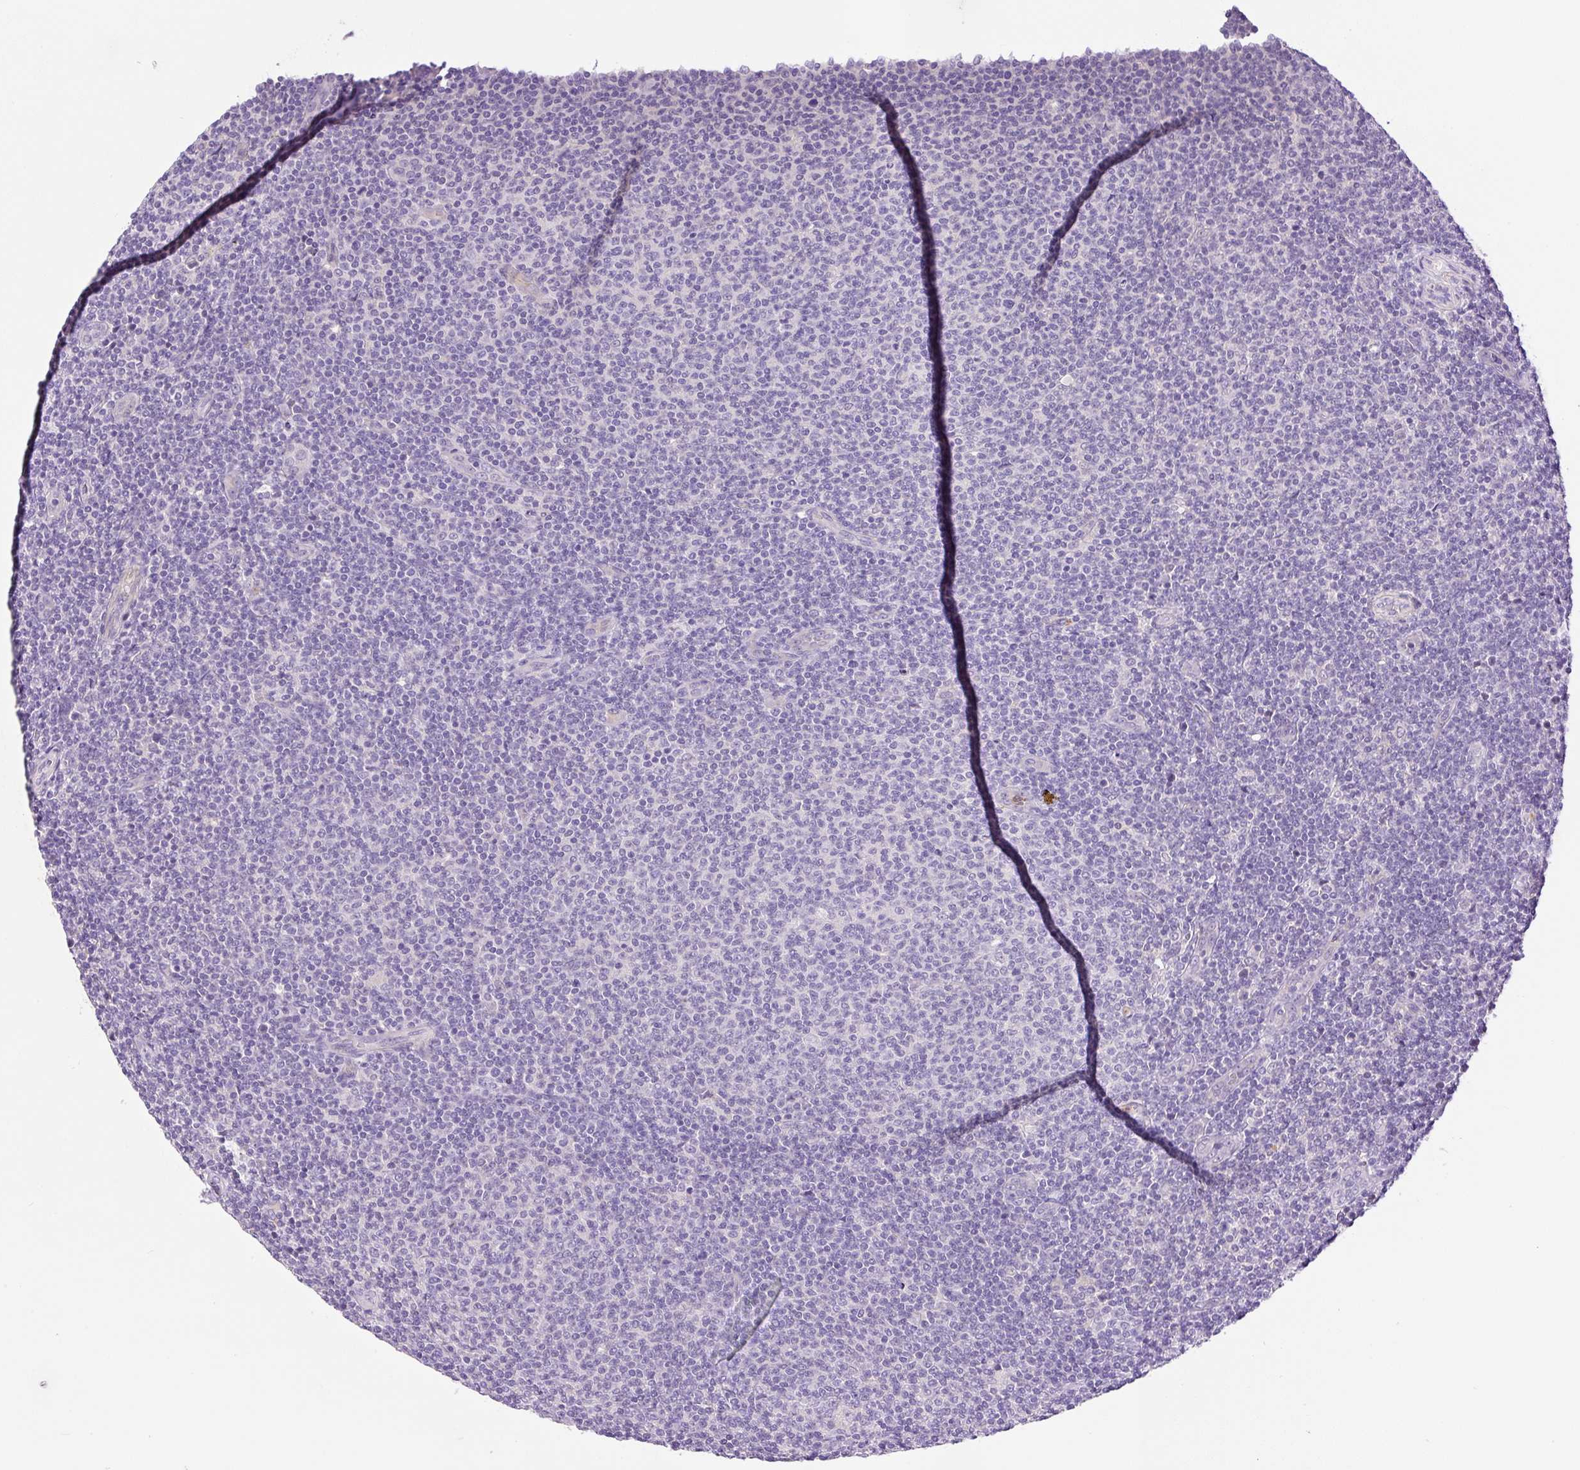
{"staining": {"intensity": "negative", "quantity": "none", "location": "none"}, "tissue": "lymphoma", "cell_type": "Tumor cells", "image_type": "cancer", "snomed": [{"axis": "morphology", "description": "Malignant lymphoma, non-Hodgkin's type, Low grade"}, {"axis": "topography", "description": "Lymph node"}], "caption": "Immunohistochemical staining of malignant lymphoma, non-Hodgkin's type (low-grade) shows no significant positivity in tumor cells.", "gene": "LHFPL5", "patient": {"sex": "male", "age": 66}}